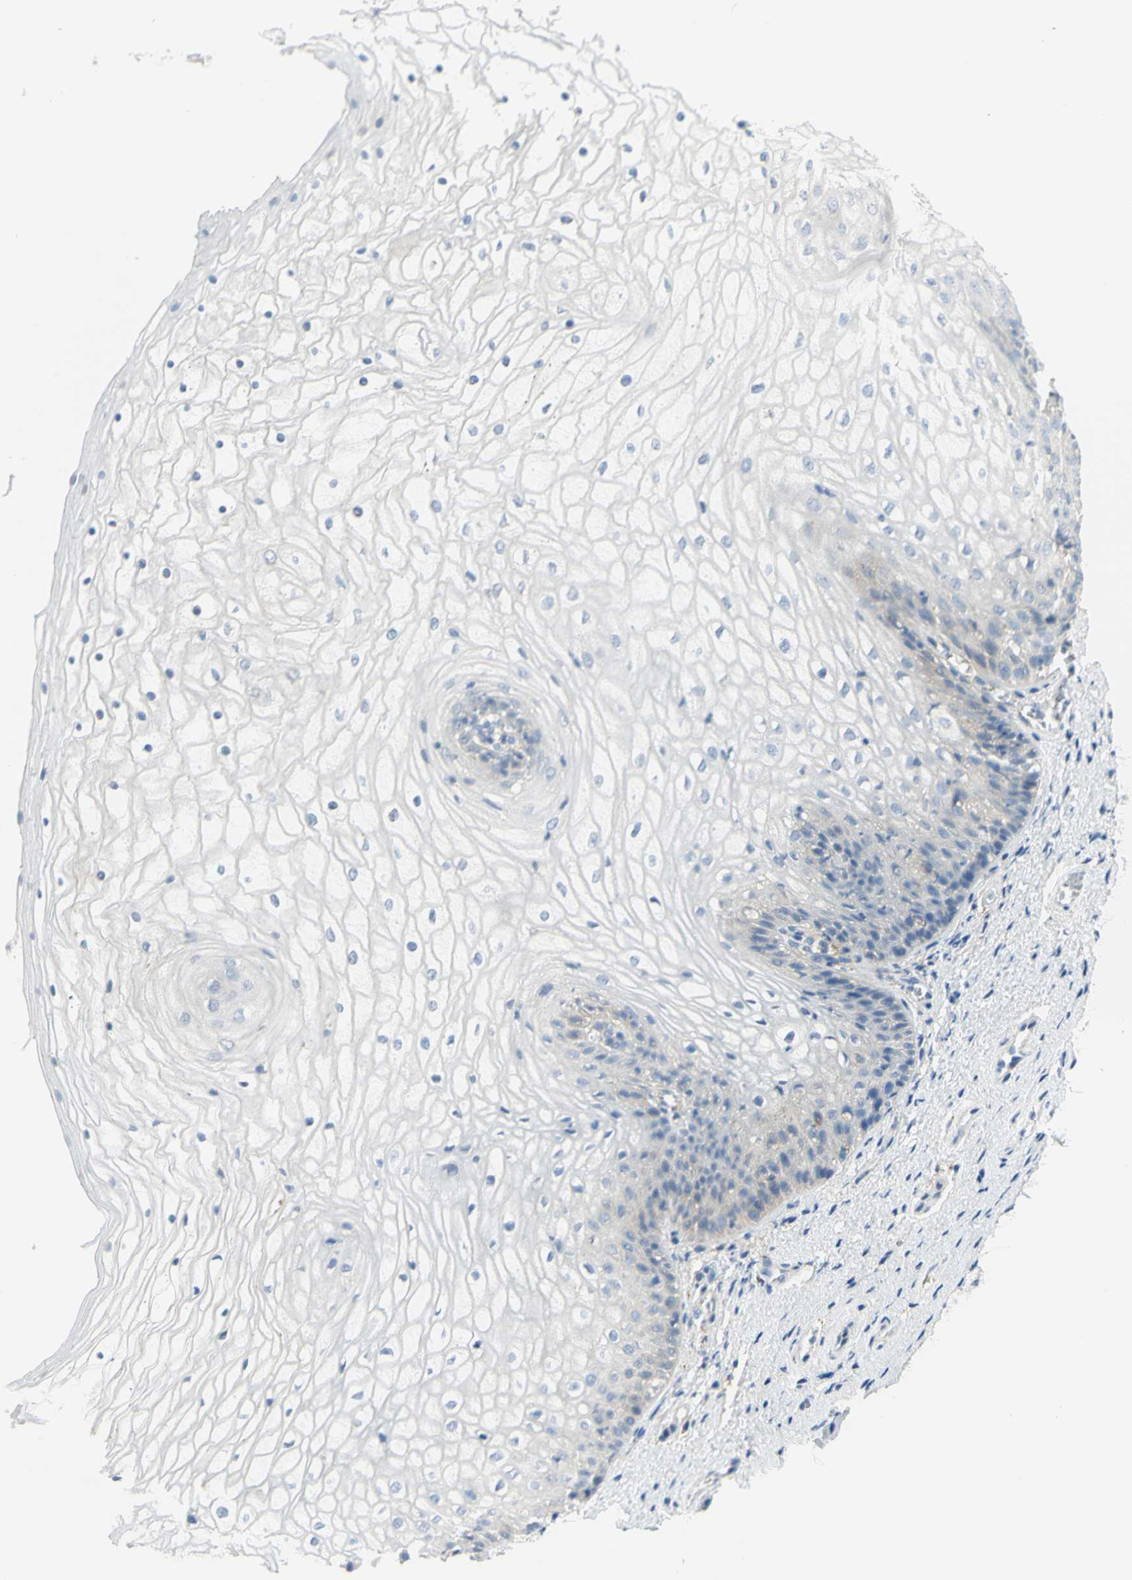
{"staining": {"intensity": "negative", "quantity": "none", "location": "none"}, "tissue": "vagina", "cell_type": "Squamous epithelial cells", "image_type": "normal", "snomed": [{"axis": "morphology", "description": "Normal tissue, NOS"}, {"axis": "topography", "description": "Vagina"}], "caption": "The micrograph displays no significant positivity in squamous epithelial cells of vagina.", "gene": "GCNT3", "patient": {"sex": "female", "age": 34}}